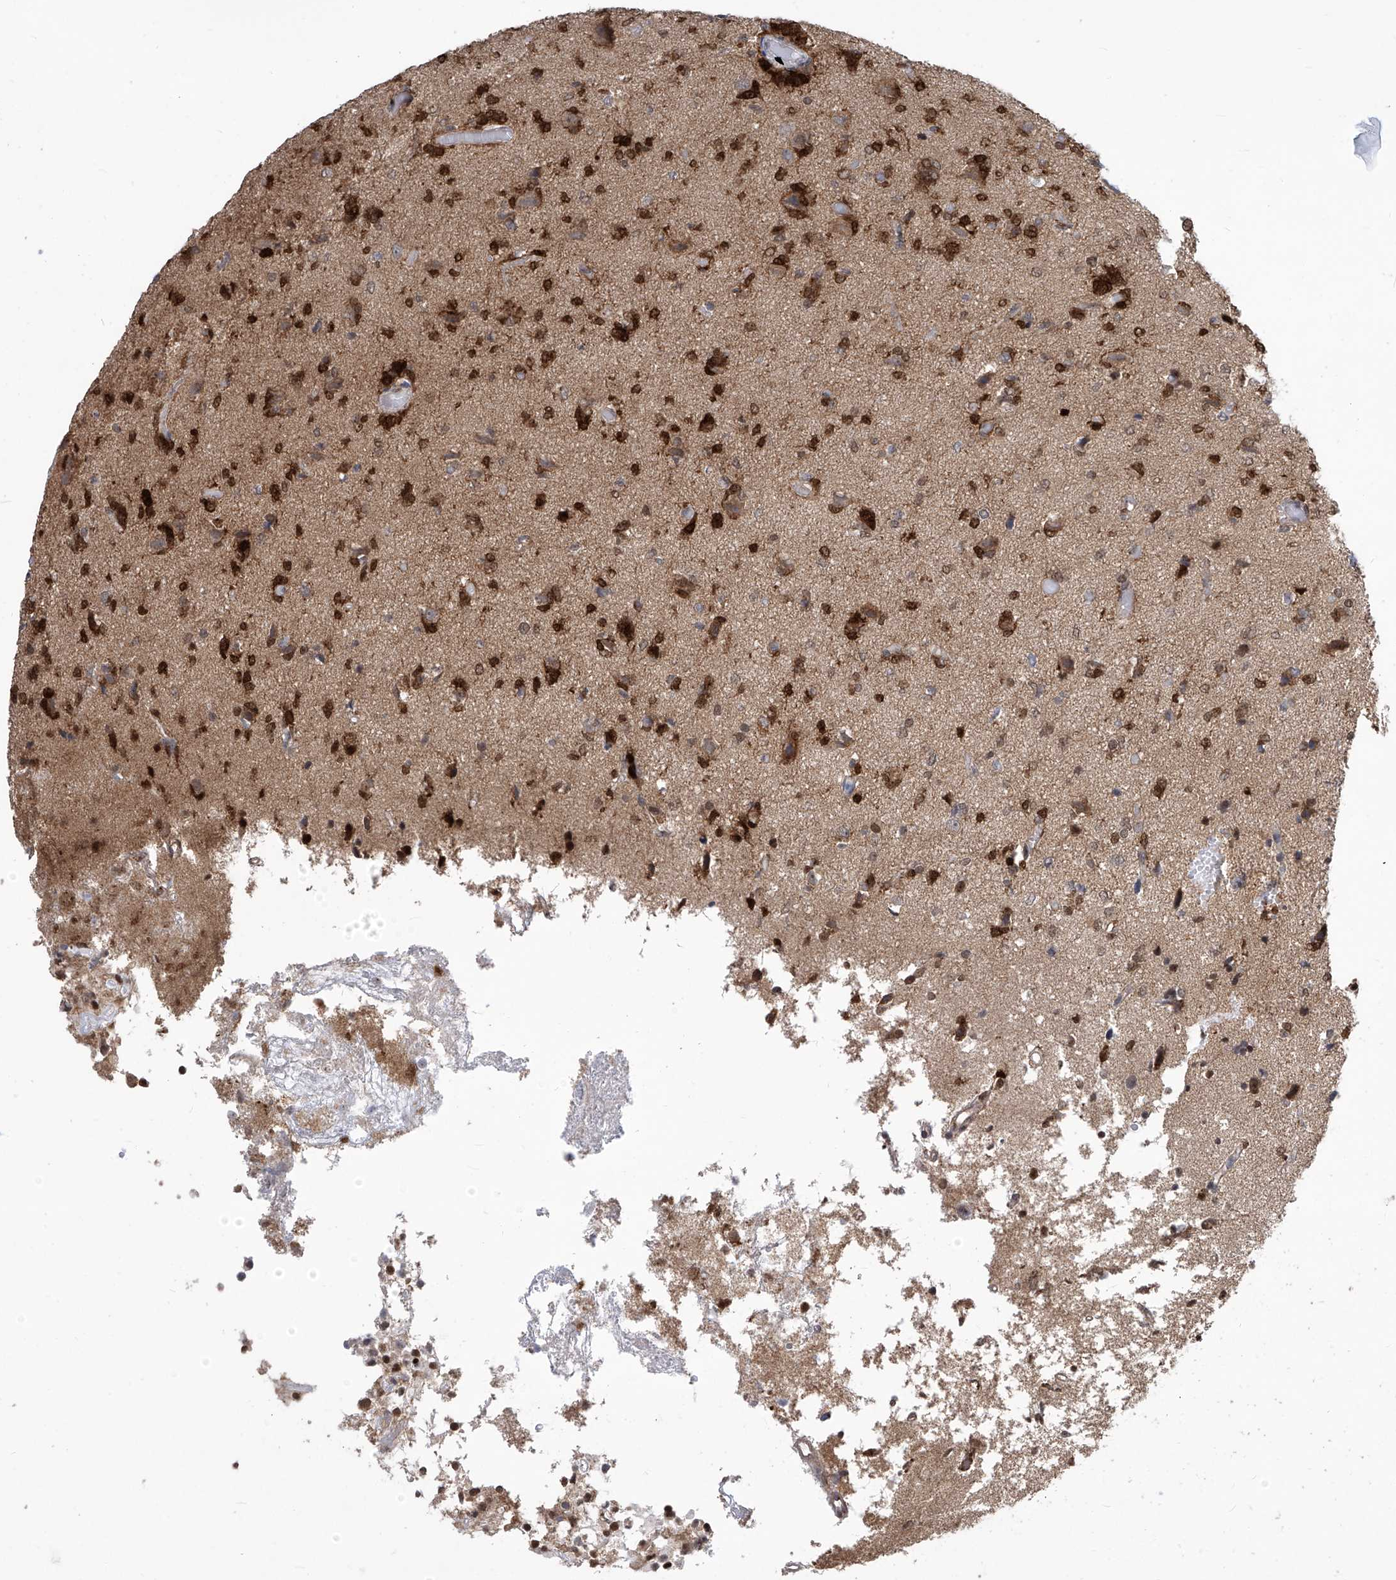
{"staining": {"intensity": "strong", "quantity": "25%-75%", "location": "nuclear"}, "tissue": "glioma", "cell_type": "Tumor cells", "image_type": "cancer", "snomed": [{"axis": "morphology", "description": "Glioma, malignant, High grade"}, {"axis": "topography", "description": "Brain"}], "caption": "Tumor cells reveal high levels of strong nuclear staining in approximately 25%-75% of cells in high-grade glioma (malignant). Immunohistochemistry stains the protein in brown and the nuclei are stained blue.", "gene": "CETN2", "patient": {"sex": "female", "age": 59}}